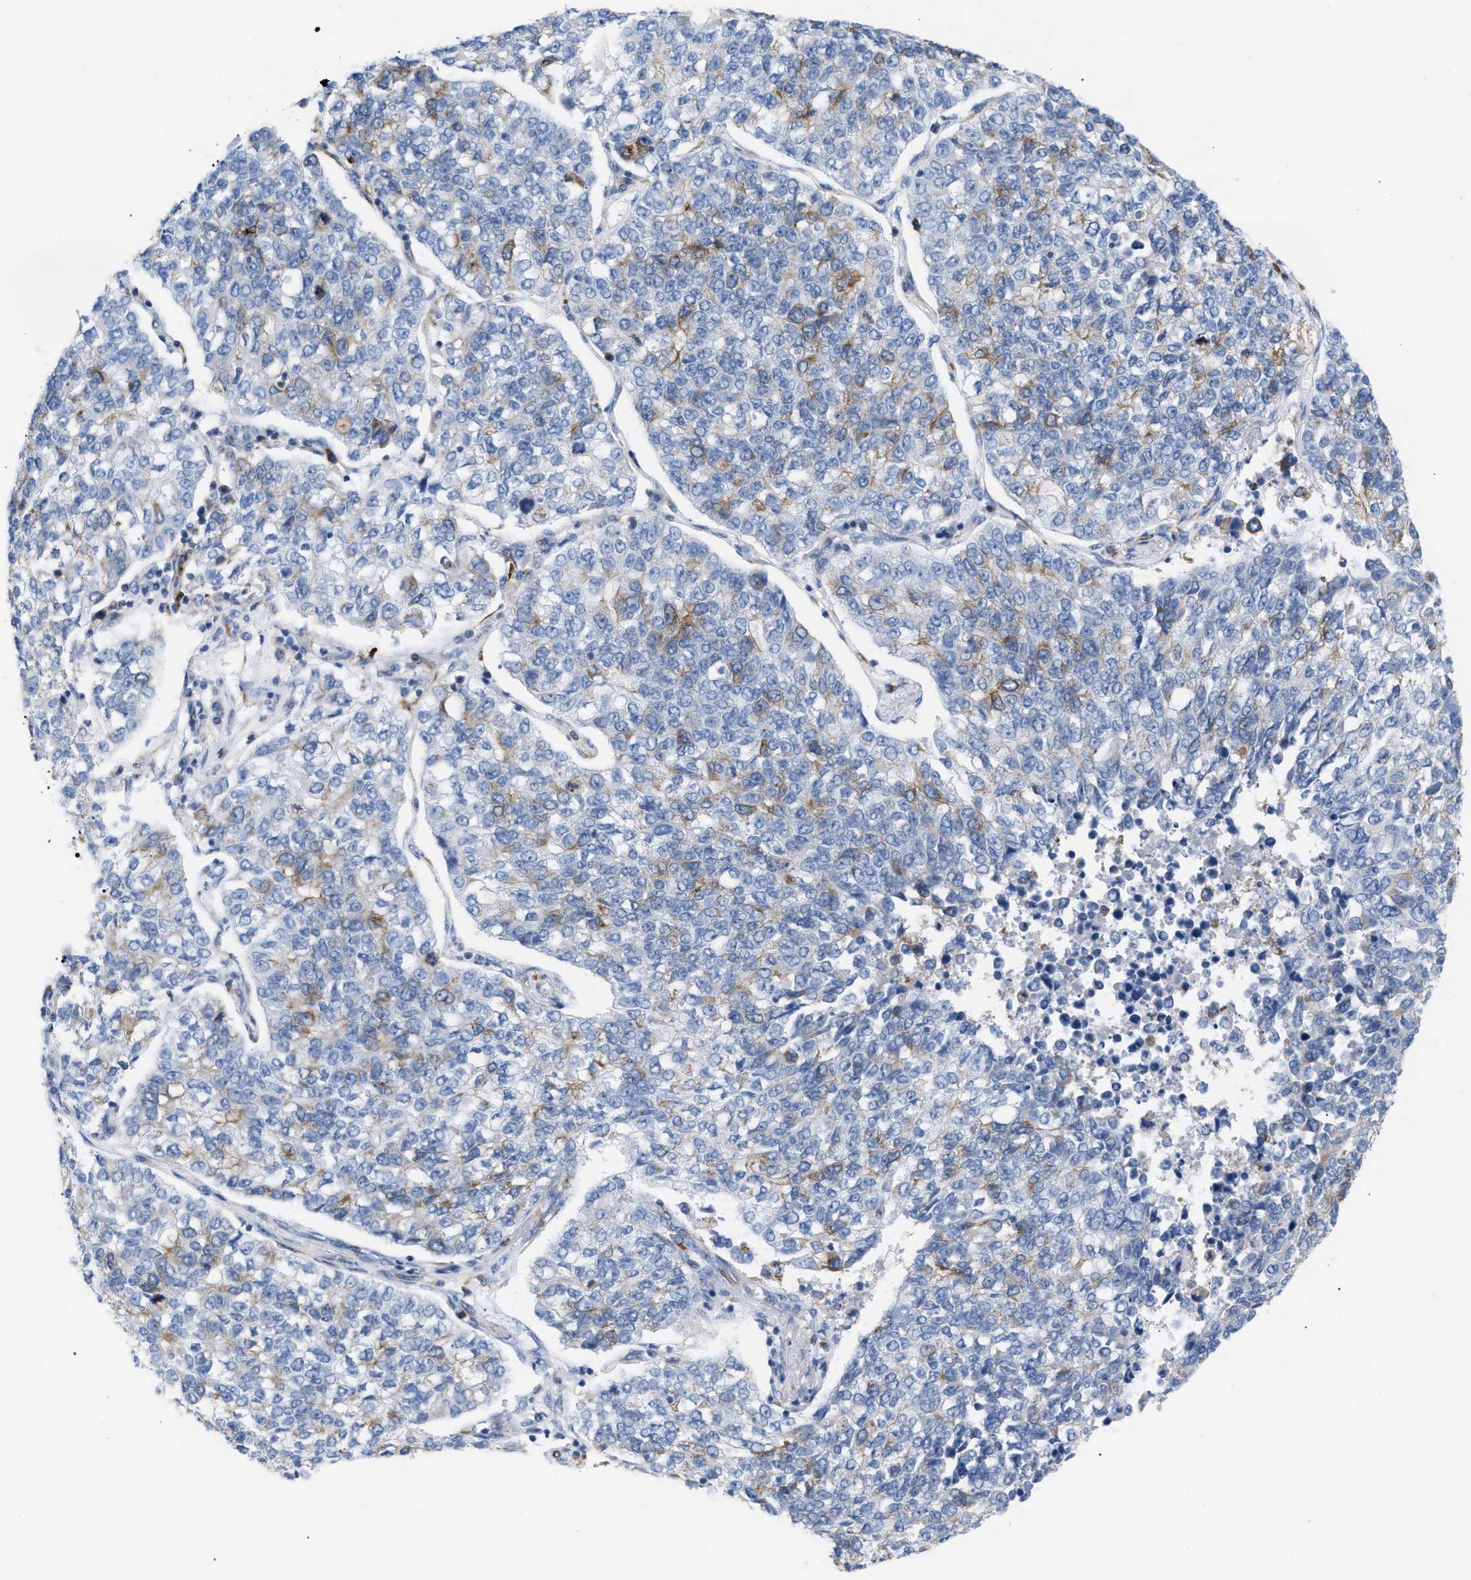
{"staining": {"intensity": "weak", "quantity": "<25%", "location": "cytoplasmic/membranous"}, "tissue": "lung cancer", "cell_type": "Tumor cells", "image_type": "cancer", "snomed": [{"axis": "morphology", "description": "Adenocarcinoma, NOS"}, {"axis": "topography", "description": "Lung"}], "caption": "Micrograph shows no protein positivity in tumor cells of adenocarcinoma (lung) tissue. (DAB immunohistochemistry (IHC) visualized using brightfield microscopy, high magnification).", "gene": "TACC3", "patient": {"sex": "male", "age": 49}}